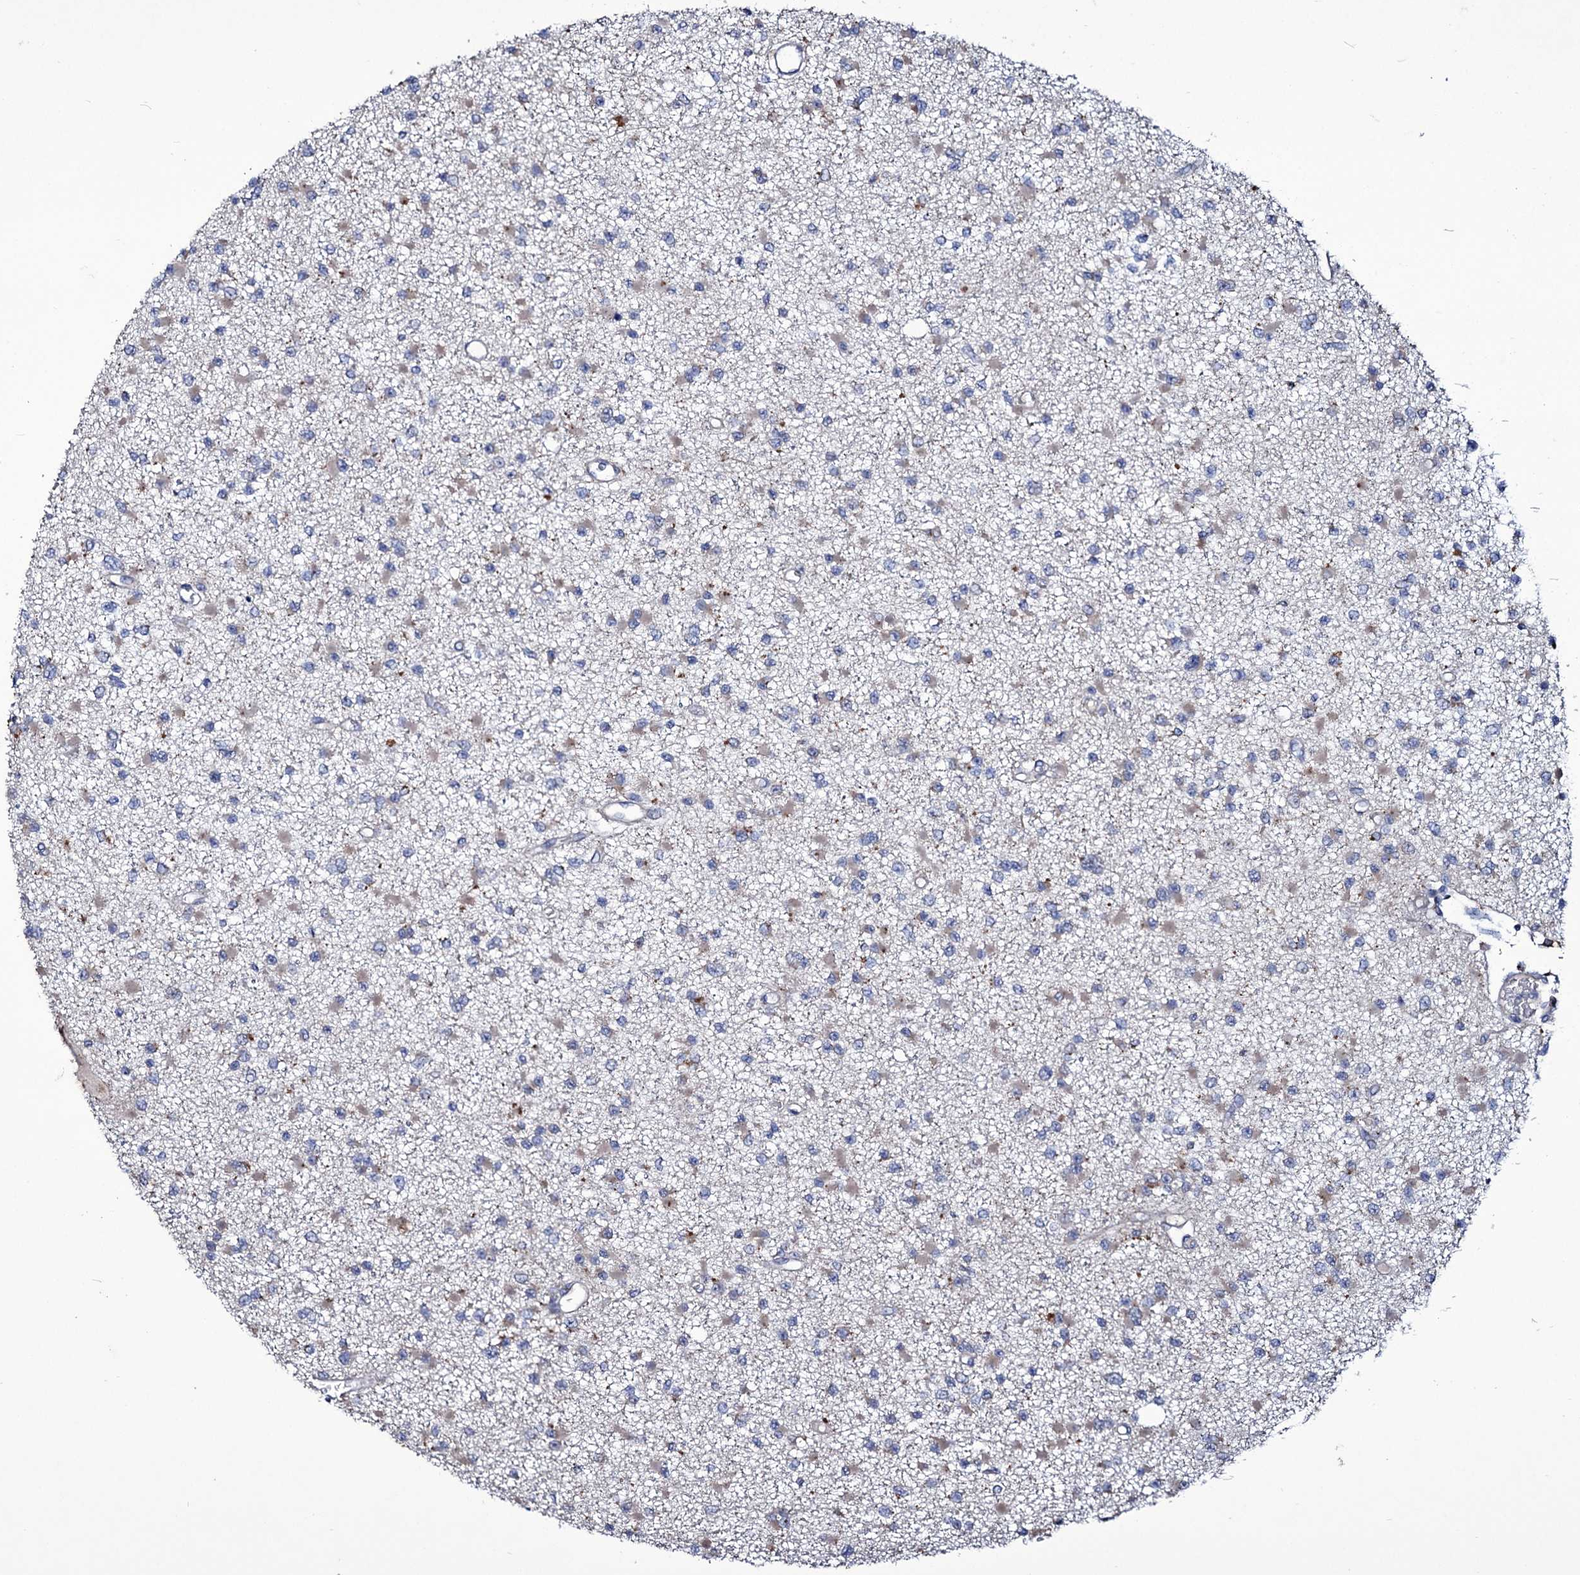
{"staining": {"intensity": "weak", "quantity": "<25%", "location": "cytoplasmic/membranous"}, "tissue": "glioma", "cell_type": "Tumor cells", "image_type": "cancer", "snomed": [{"axis": "morphology", "description": "Glioma, malignant, Low grade"}, {"axis": "topography", "description": "Brain"}], "caption": "Tumor cells are negative for protein expression in human low-grade glioma (malignant).", "gene": "TUBGCP5", "patient": {"sex": "female", "age": 22}}